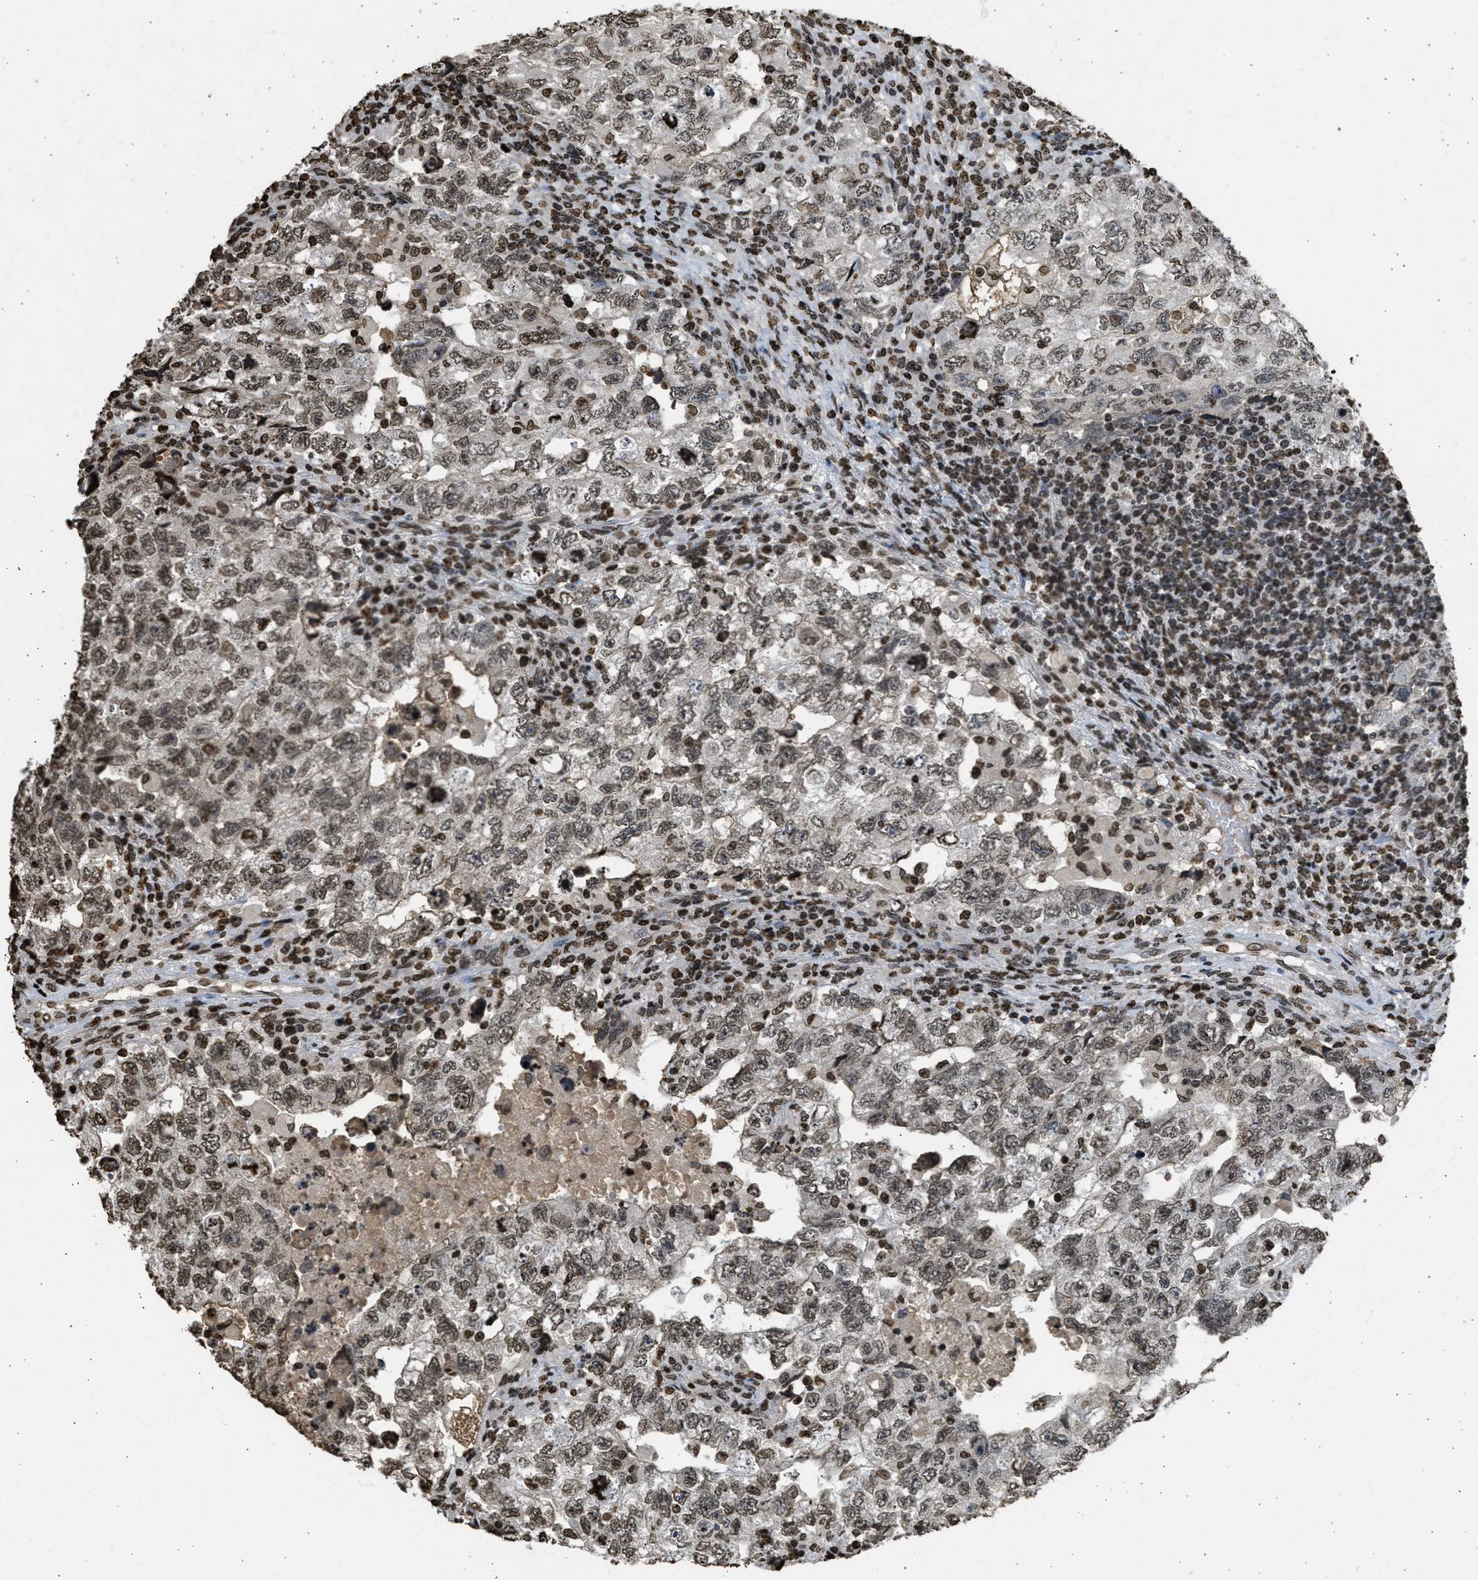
{"staining": {"intensity": "moderate", "quantity": ">75%", "location": "nuclear"}, "tissue": "testis cancer", "cell_type": "Tumor cells", "image_type": "cancer", "snomed": [{"axis": "morphology", "description": "Carcinoma, Embryonal, NOS"}, {"axis": "topography", "description": "Testis"}], "caption": "Moderate nuclear protein expression is appreciated in approximately >75% of tumor cells in testis cancer.", "gene": "RRAGC", "patient": {"sex": "male", "age": 36}}